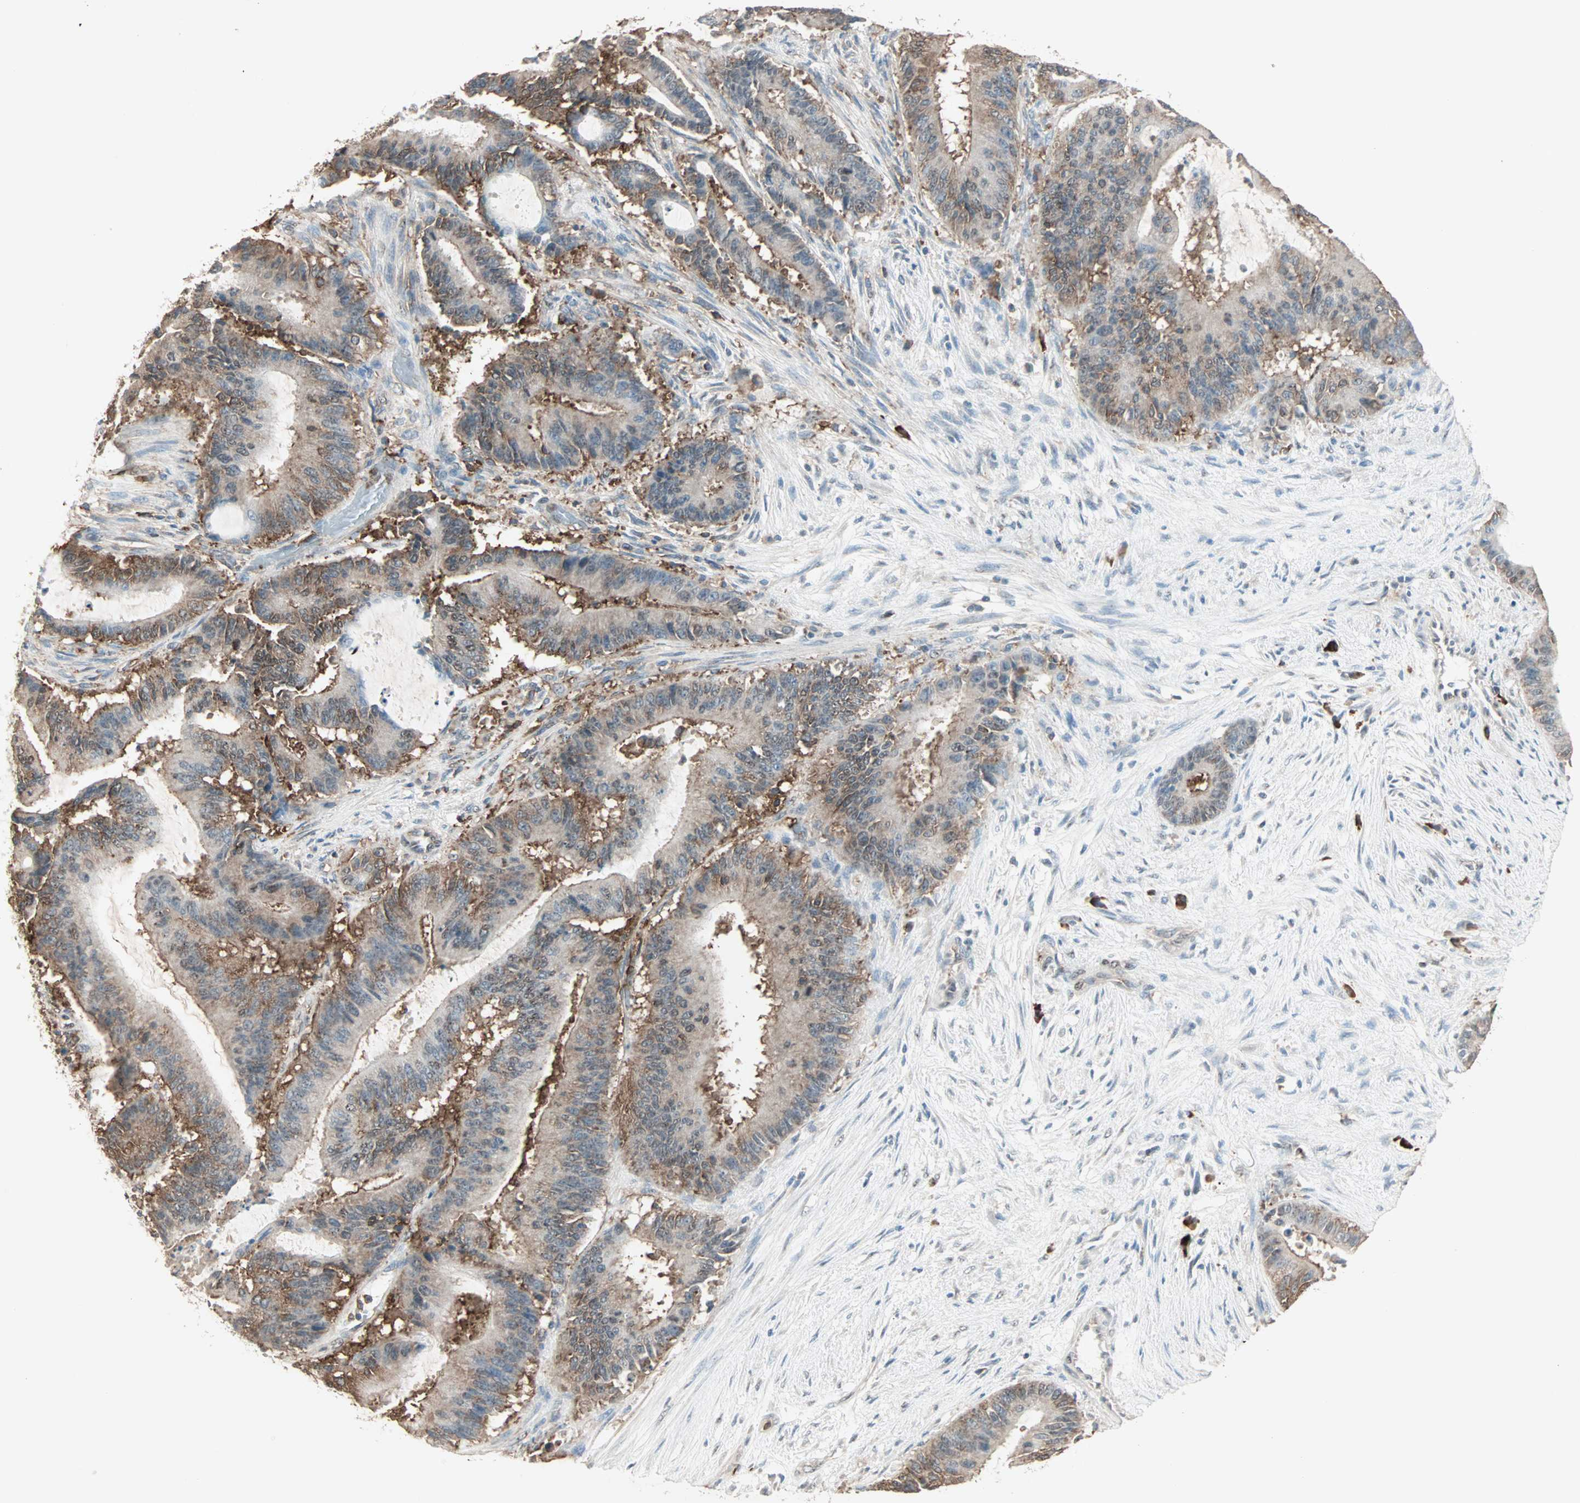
{"staining": {"intensity": "moderate", "quantity": "<25%", "location": "cytoplasmic/membranous"}, "tissue": "liver cancer", "cell_type": "Tumor cells", "image_type": "cancer", "snomed": [{"axis": "morphology", "description": "Cholangiocarcinoma"}, {"axis": "topography", "description": "Liver"}], "caption": "A micrograph showing moderate cytoplasmic/membranous expression in about <25% of tumor cells in liver cholangiocarcinoma, as visualized by brown immunohistochemical staining.", "gene": "MMP3", "patient": {"sex": "female", "age": 73}}